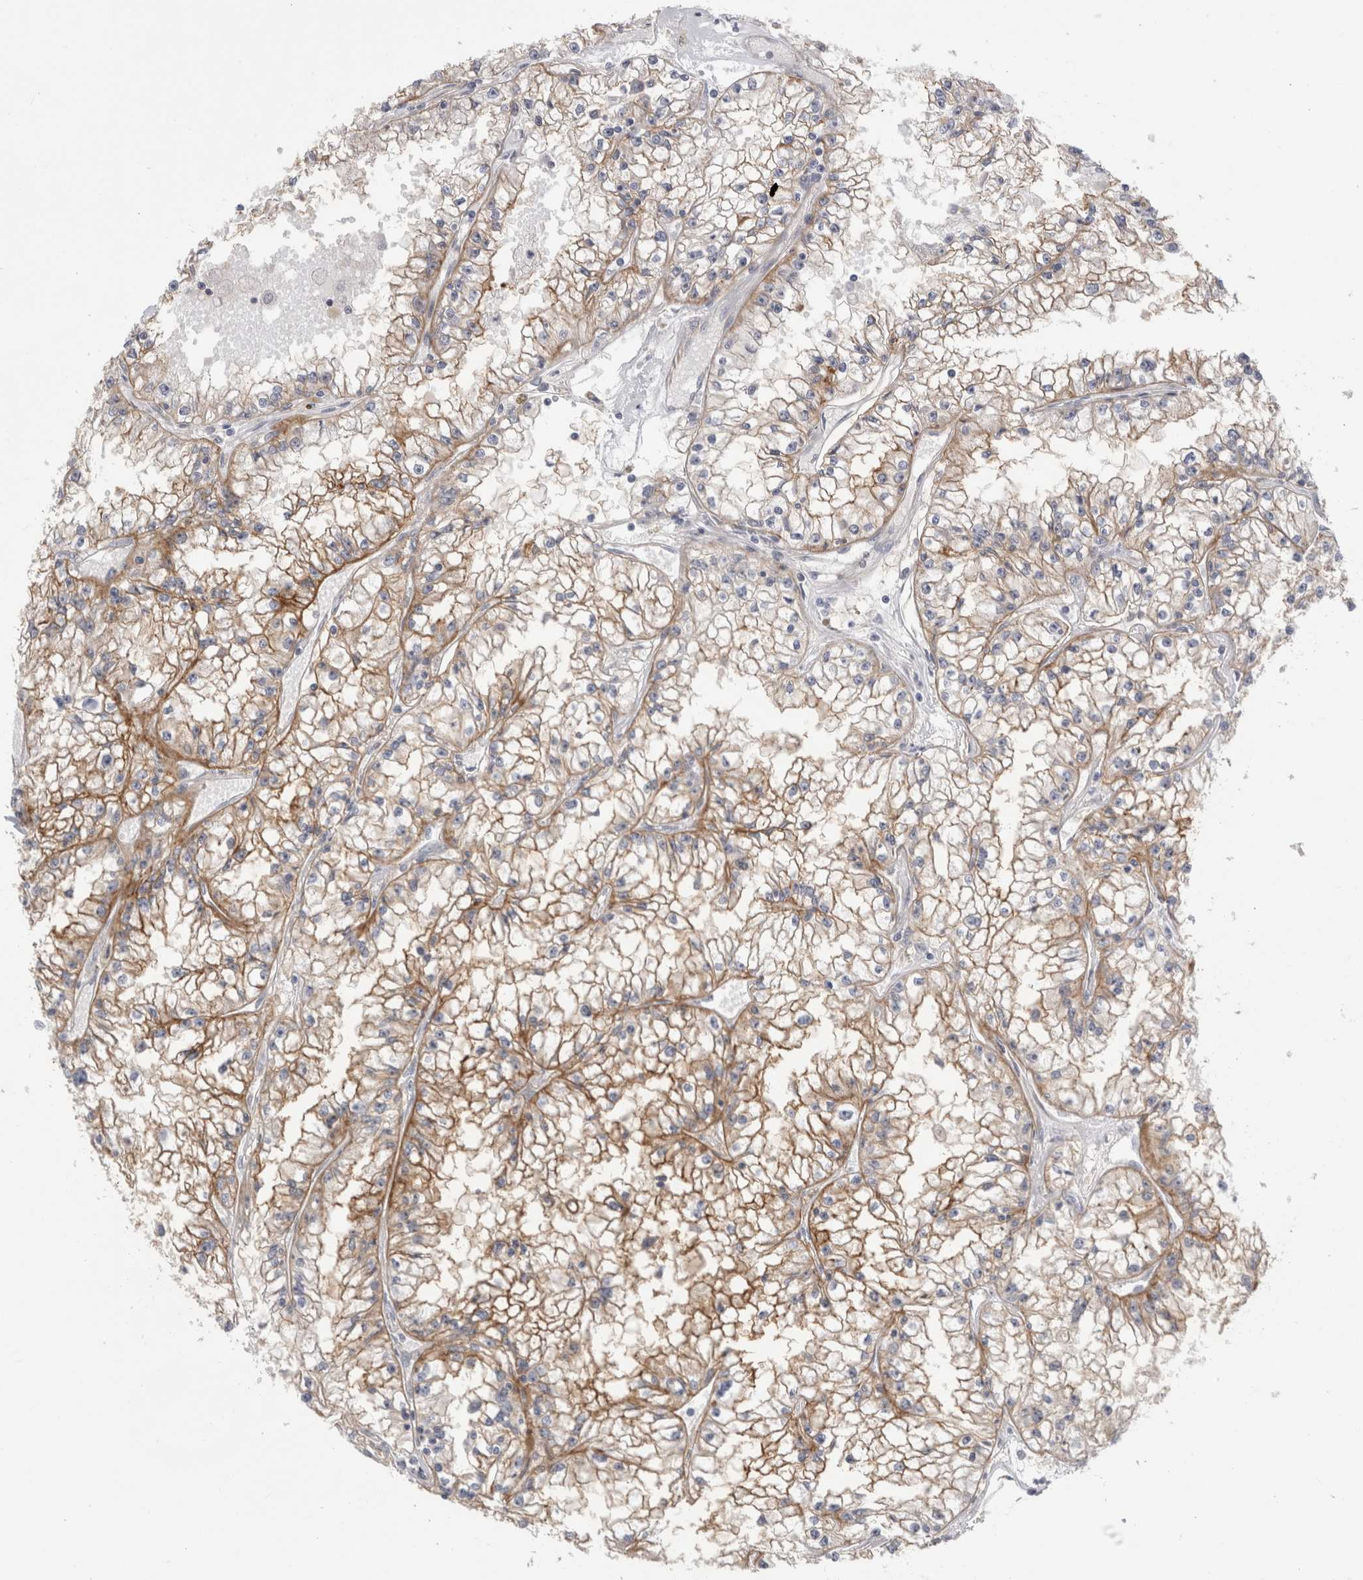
{"staining": {"intensity": "moderate", "quantity": ">75%", "location": "cytoplasmic/membranous"}, "tissue": "renal cancer", "cell_type": "Tumor cells", "image_type": "cancer", "snomed": [{"axis": "morphology", "description": "Adenocarcinoma, NOS"}, {"axis": "topography", "description": "Kidney"}], "caption": "Protein analysis of renal cancer tissue shows moderate cytoplasmic/membranous positivity in about >75% of tumor cells. (DAB (3,3'-diaminobenzidine) IHC, brown staining for protein, blue staining for nuclei).", "gene": "VANGL1", "patient": {"sex": "male", "age": 56}}